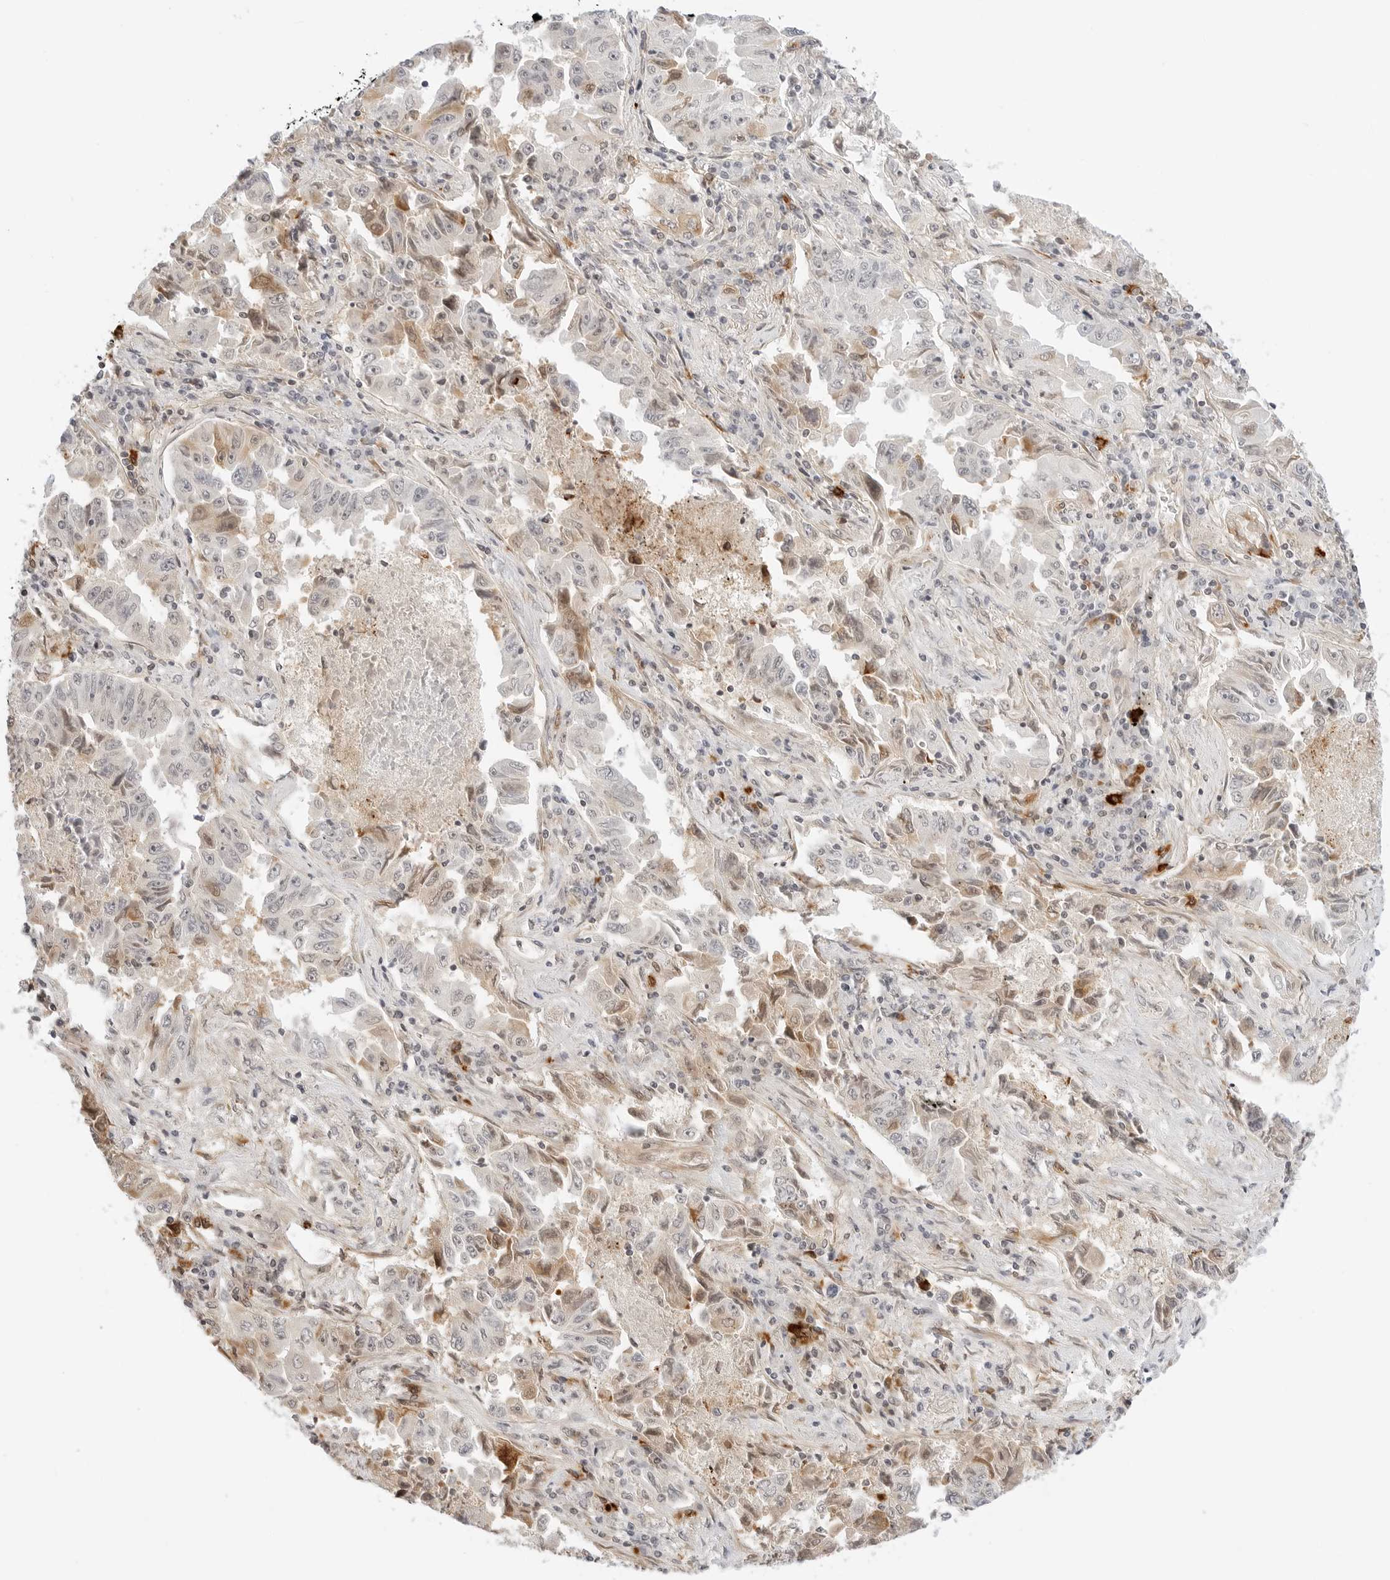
{"staining": {"intensity": "moderate", "quantity": "<25%", "location": "cytoplasmic/membranous,nuclear"}, "tissue": "lung cancer", "cell_type": "Tumor cells", "image_type": "cancer", "snomed": [{"axis": "morphology", "description": "Adenocarcinoma, NOS"}, {"axis": "topography", "description": "Lung"}], "caption": "Immunohistochemical staining of human lung cancer displays low levels of moderate cytoplasmic/membranous and nuclear protein staining in about <25% of tumor cells.", "gene": "TEKT2", "patient": {"sex": "female", "age": 51}}